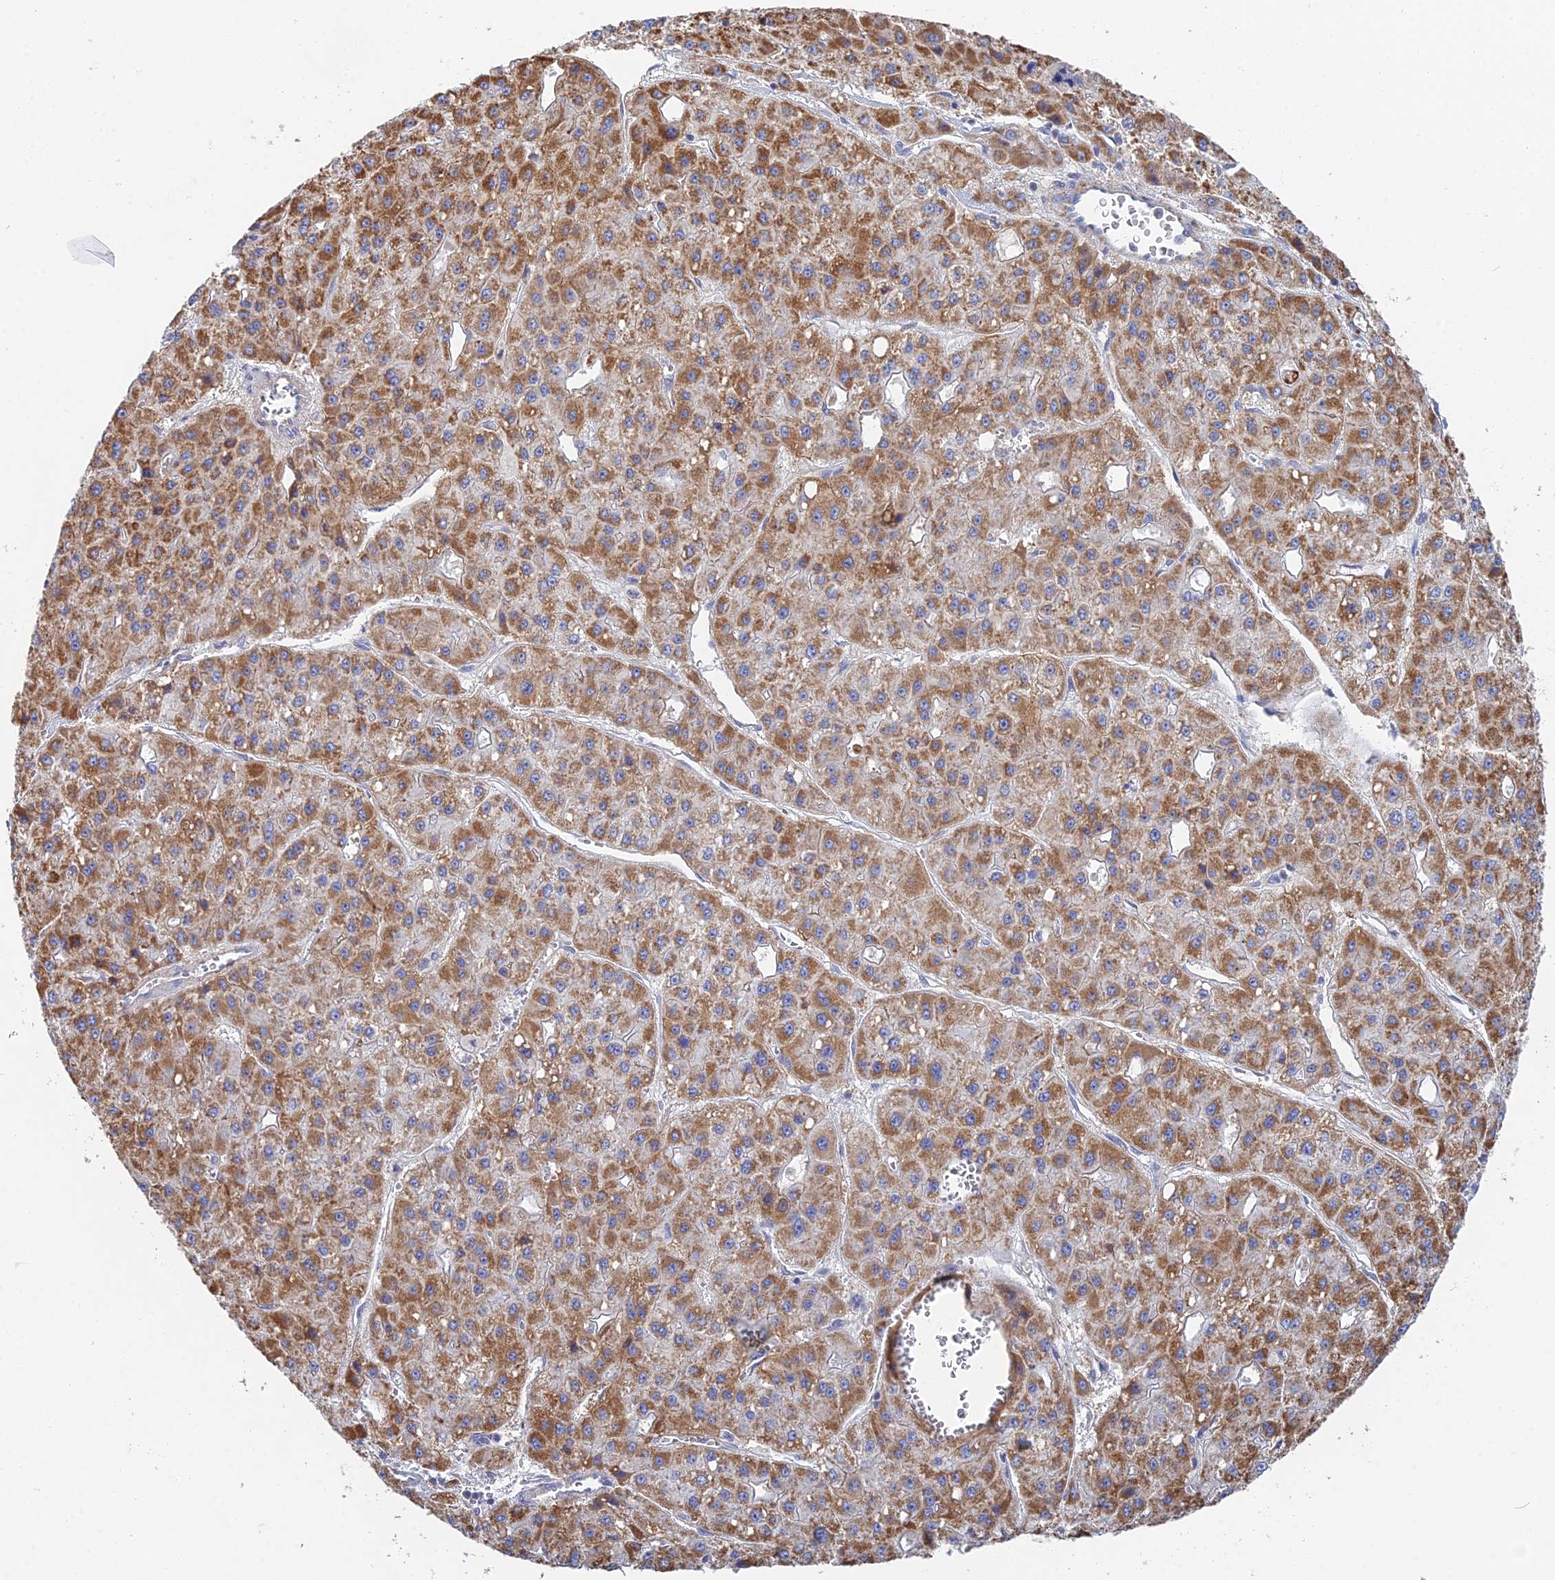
{"staining": {"intensity": "moderate", "quantity": ">75%", "location": "cytoplasmic/membranous"}, "tissue": "liver cancer", "cell_type": "Tumor cells", "image_type": "cancer", "snomed": [{"axis": "morphology", "description": "Carcinoma, Hepatocellular, NOS"}, {"axis": "topography", "description": "Liver"}], "caption": "This micrograph demonstrates immunohistochemistry staining of human liver hepatocellular carcinoma, with medium moderate cytoplasmic/membranous staining in approximately >75% of tumor cells.", "gene": "DNAH14", "patient": {"sex": "male", "age": 47}}